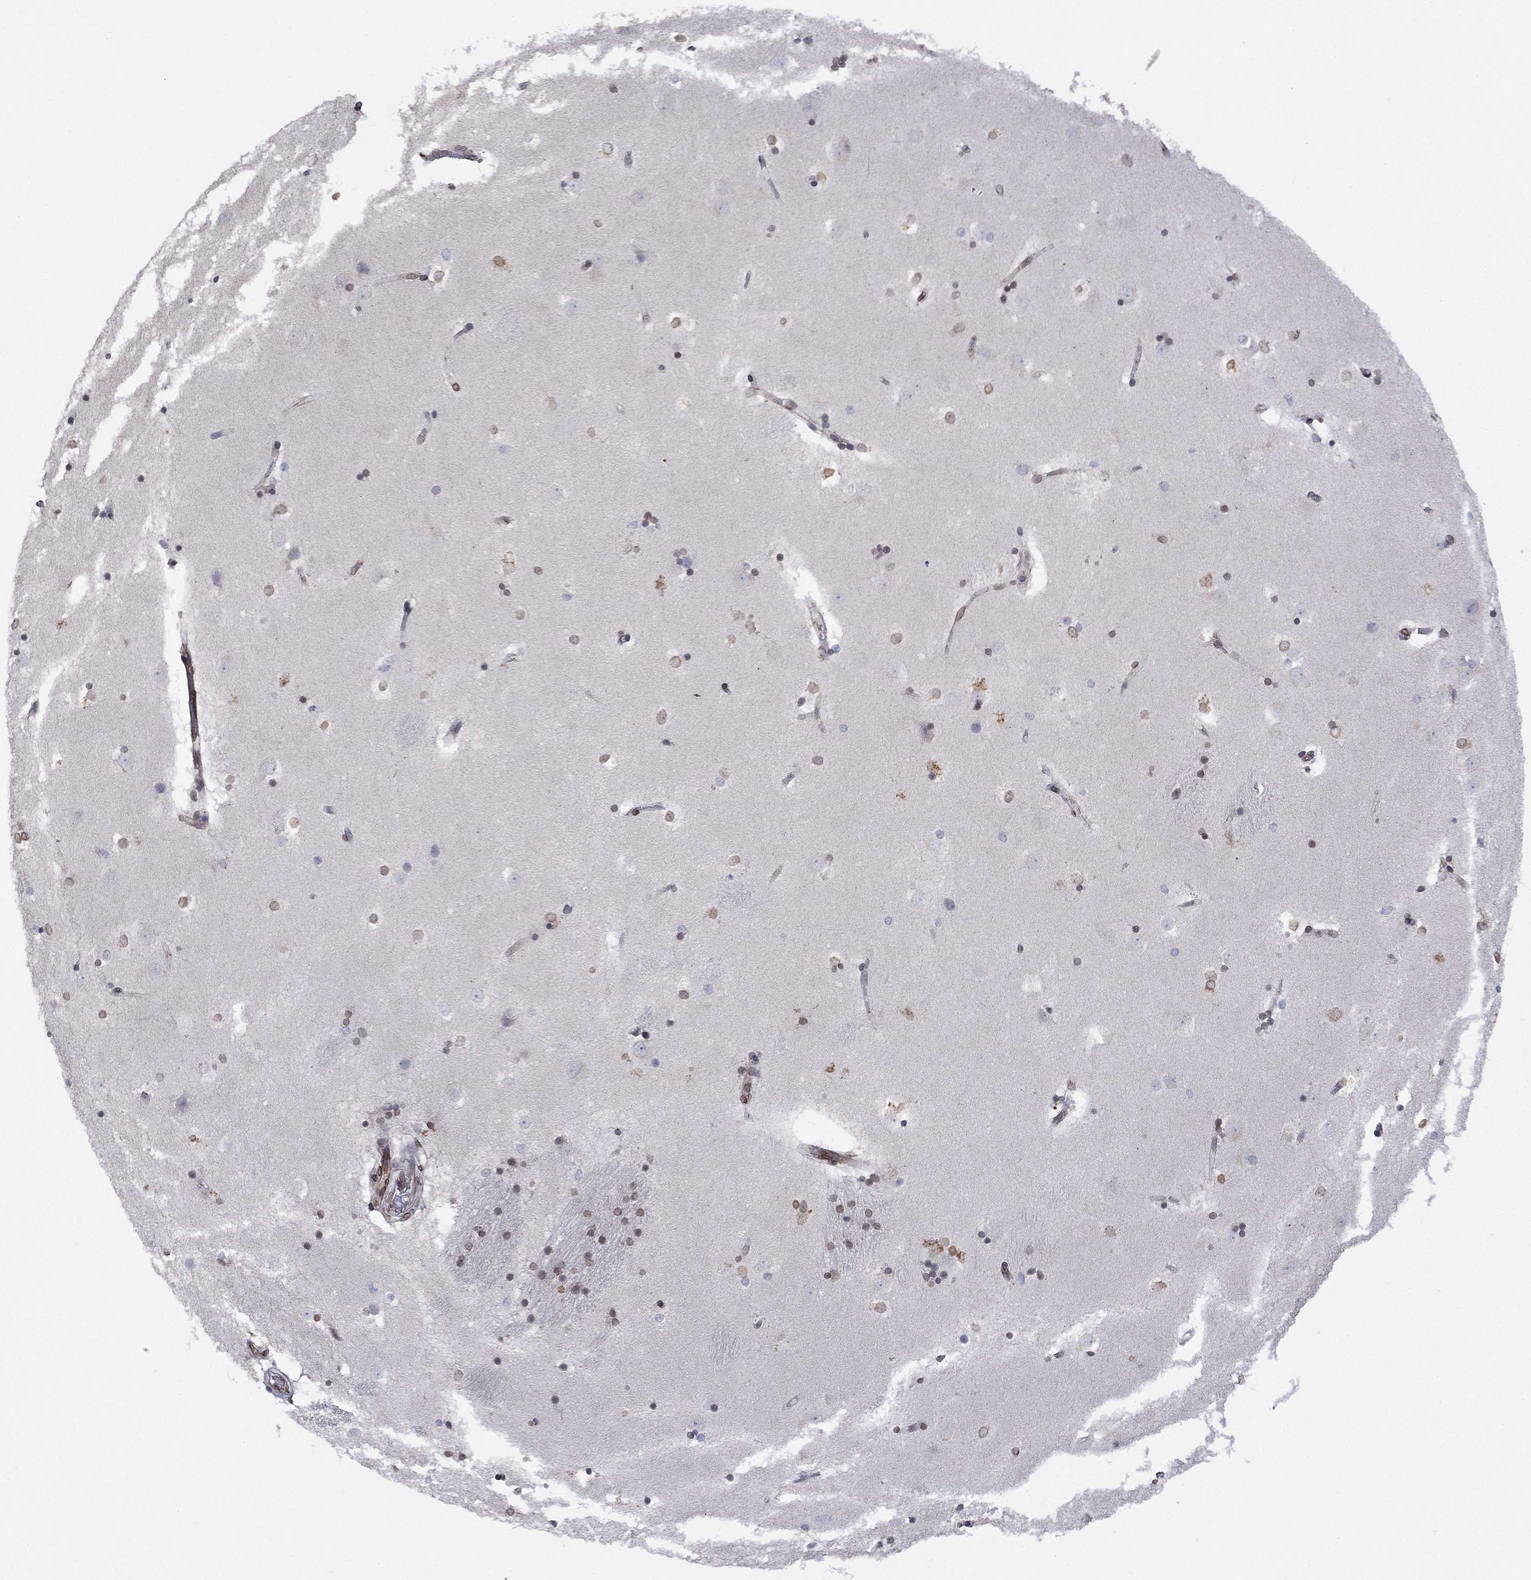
{"staining": {"intensity": "weak", "quantity": ">75%", "location": "cytoplasmic/membranous"}, "tissue": "caudate", "cell_type": "Glial cells", "image_type": "normal", "snomed": [{"axis": "morphology", "description": "Normal tissue, NOS"}, {"axis": "topography", "description": "Lateral ventricle wall"}], "caption": "Protein analysis of benign caudate exhibits weak cytoplasmic/membranous expression in approximately >75% of glial cells.", "gene": "EMC9", "patient": {"sex": "male", "age": 51}}